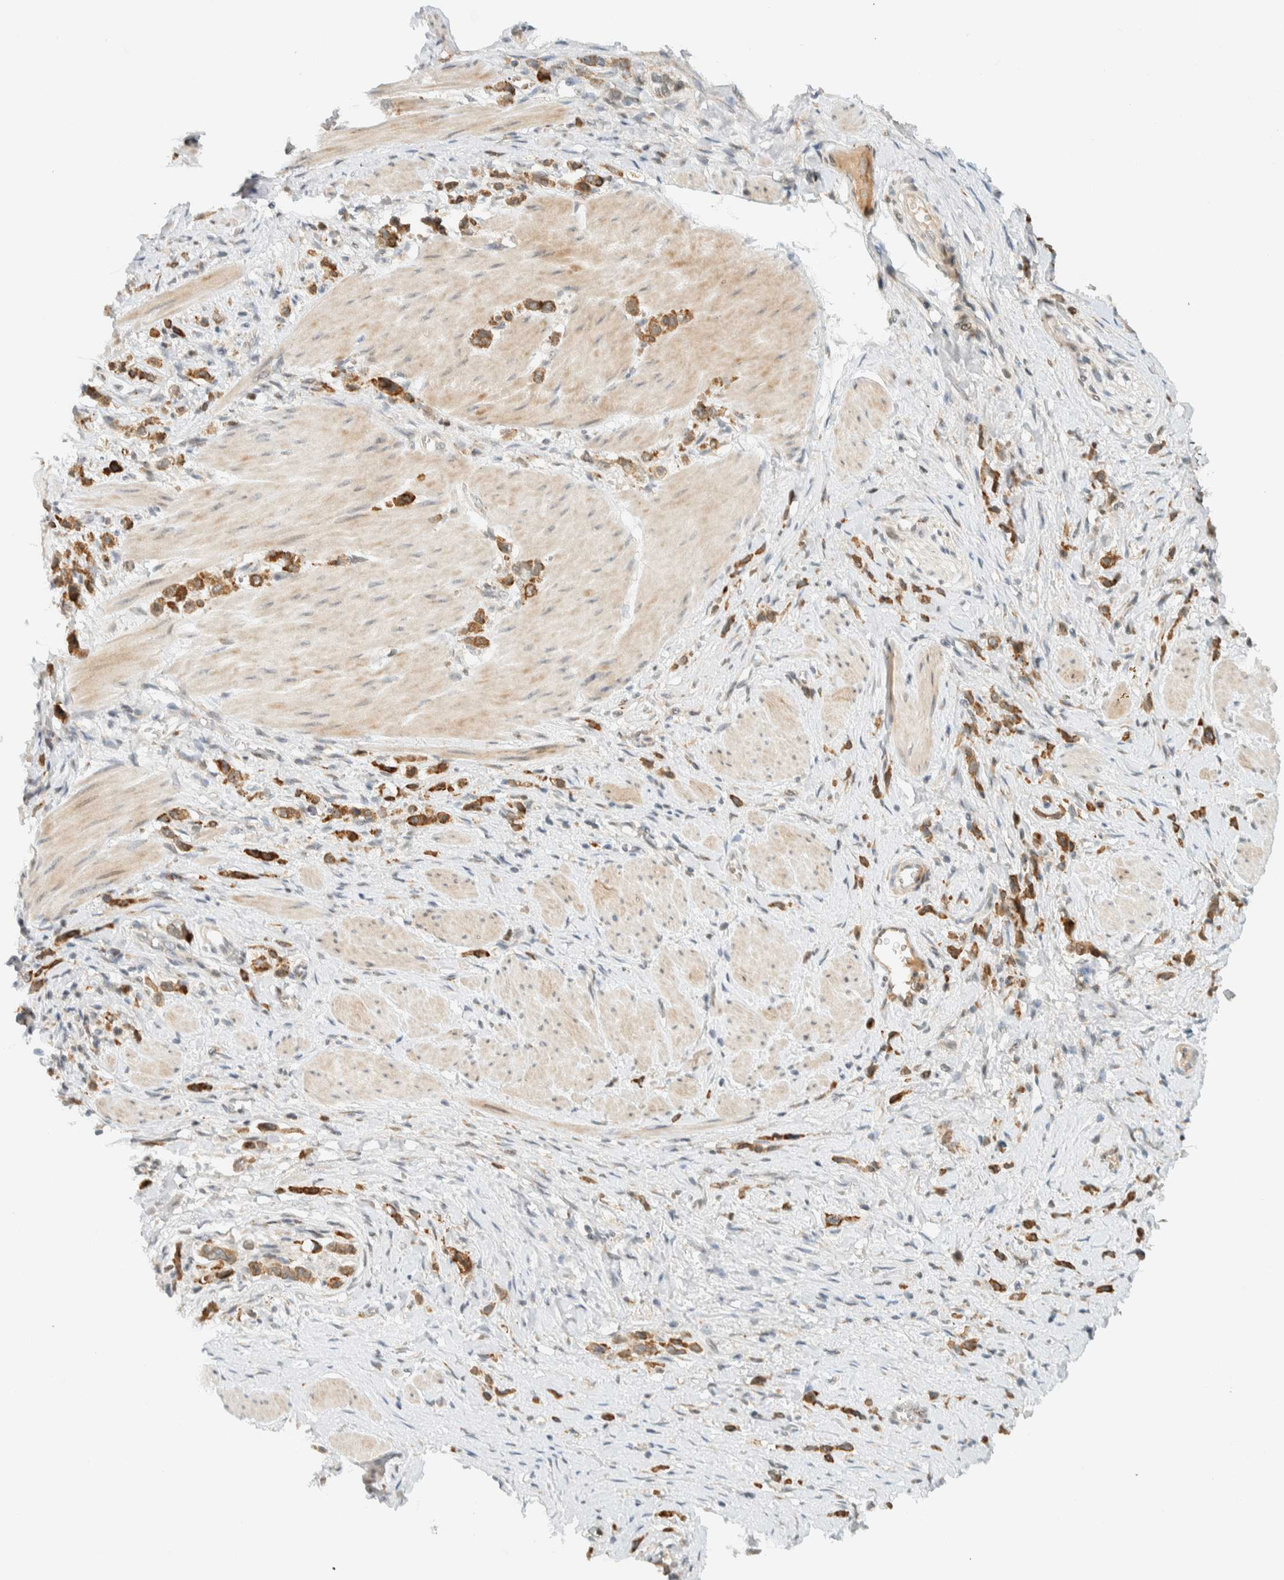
{"staining": {"intensity": "moderate", "quantity": ">75%", "location": "cytoplasmic/membranous"}, "tissue": "stomach cancer", "cell_type": "Tumor cells", "image_type": "cancer", "snomed": [{"axis": "morphology", "description": "Adenocarcinoma, NOS"}, {"axis": "topography", "description": "Stomach"}], "caption": "Immunohistochemical staining of human adenocarcinoma (stomach) demonstrates medium levels of moderate cytoplasmic/membranous protein expression in about >75% of tumor cells.", "gene": "ITPRID1", "patient": {"sex": "female", "age": 65}}